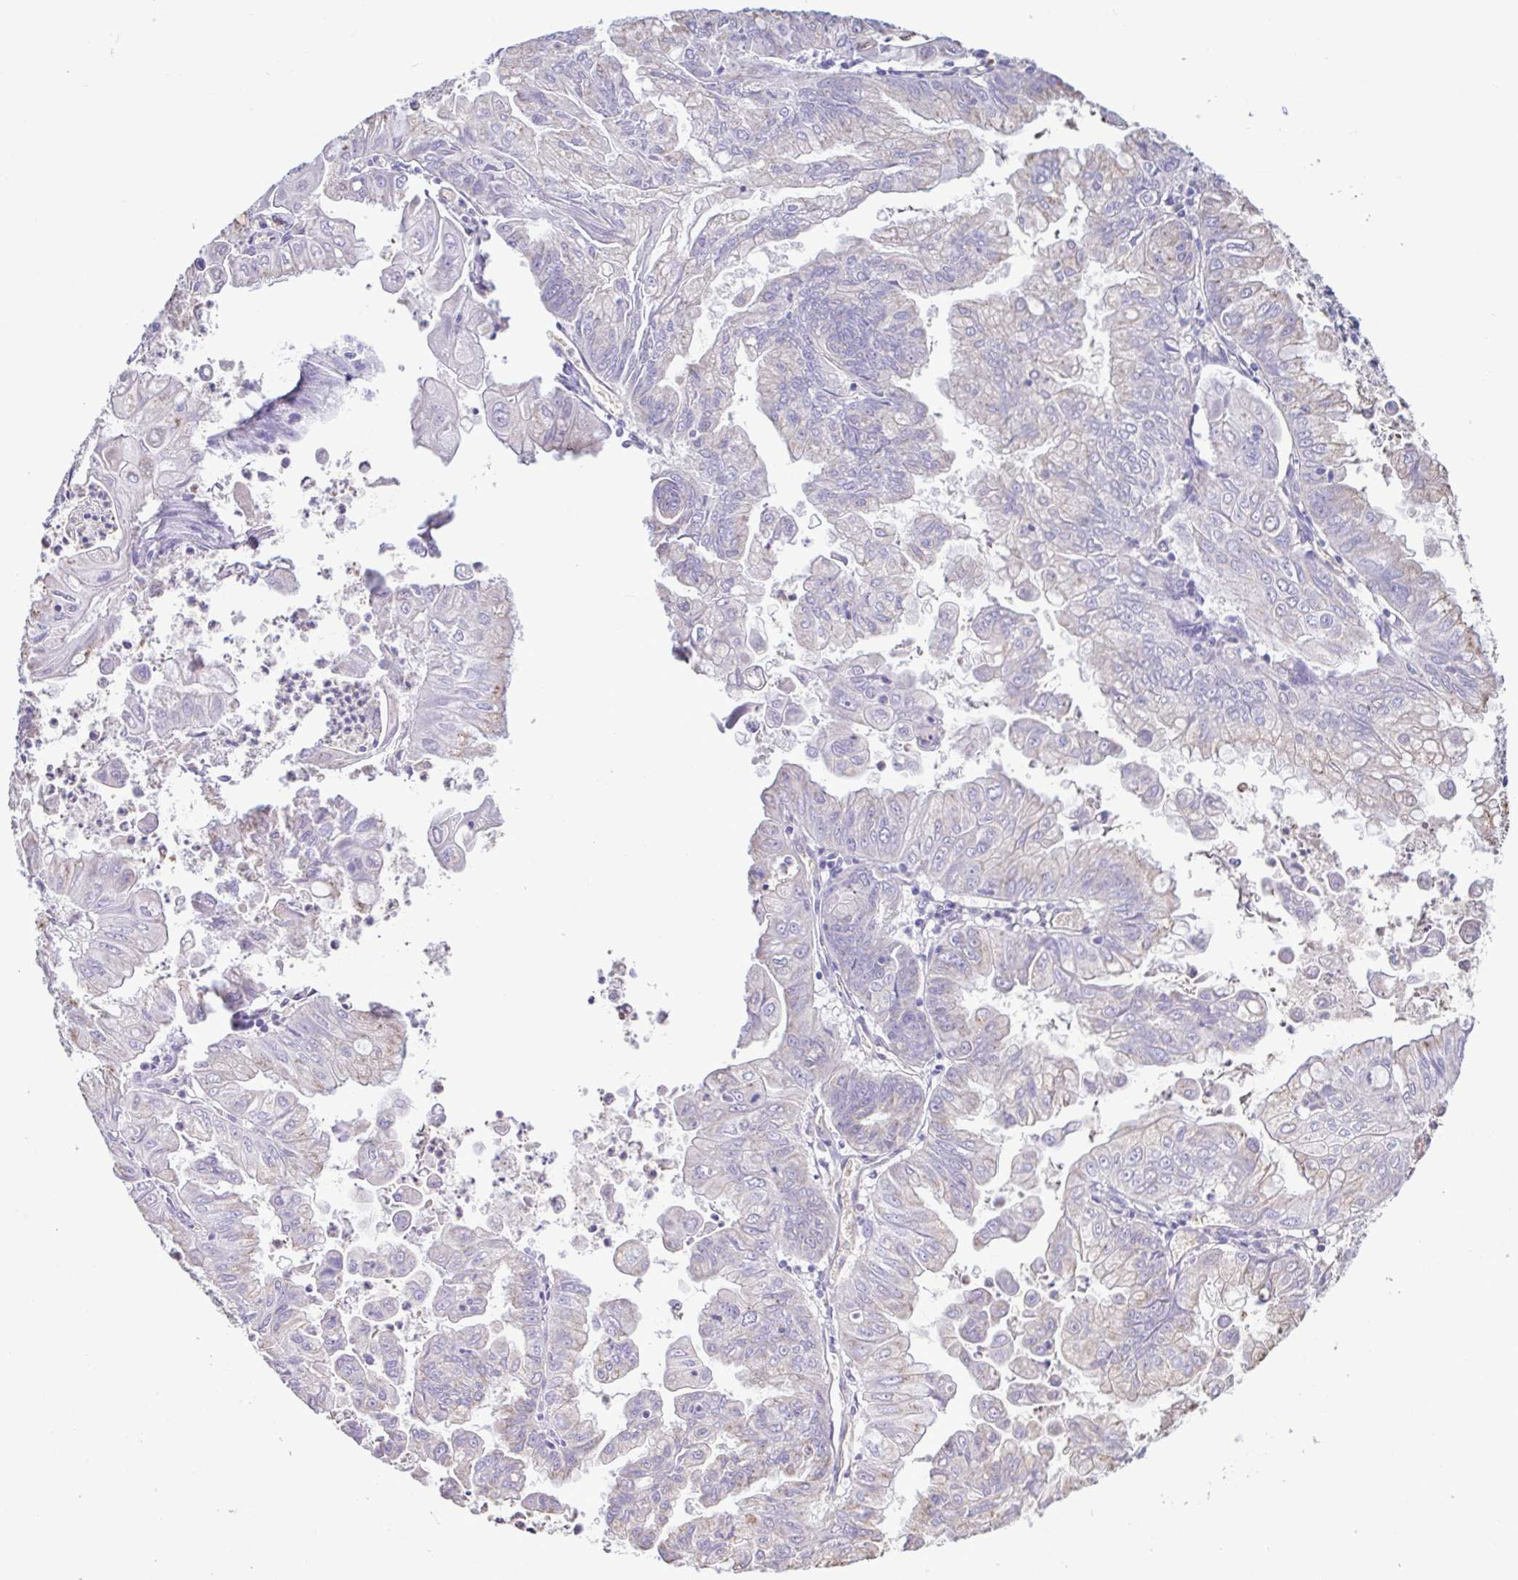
{"staining": {"intensity": "negative", "quantity": "none", "location": "none"}, "tissue": "stomach cancer", "cell_type": "Tumor cells", "image_type": "cancer", "snomed": [{"axis": "morphology", "description": "Adenocarcinoma, NOS"}, {"axis": "topography", "description": "Stomach, upper"}], "caption": "DAB immunohistochemical staining of adenocarcinoma (stomach) reveals no significant positivity in tumor cells.", "gene": "CBY2", "patient": {"sex": "male", "age": 80}}